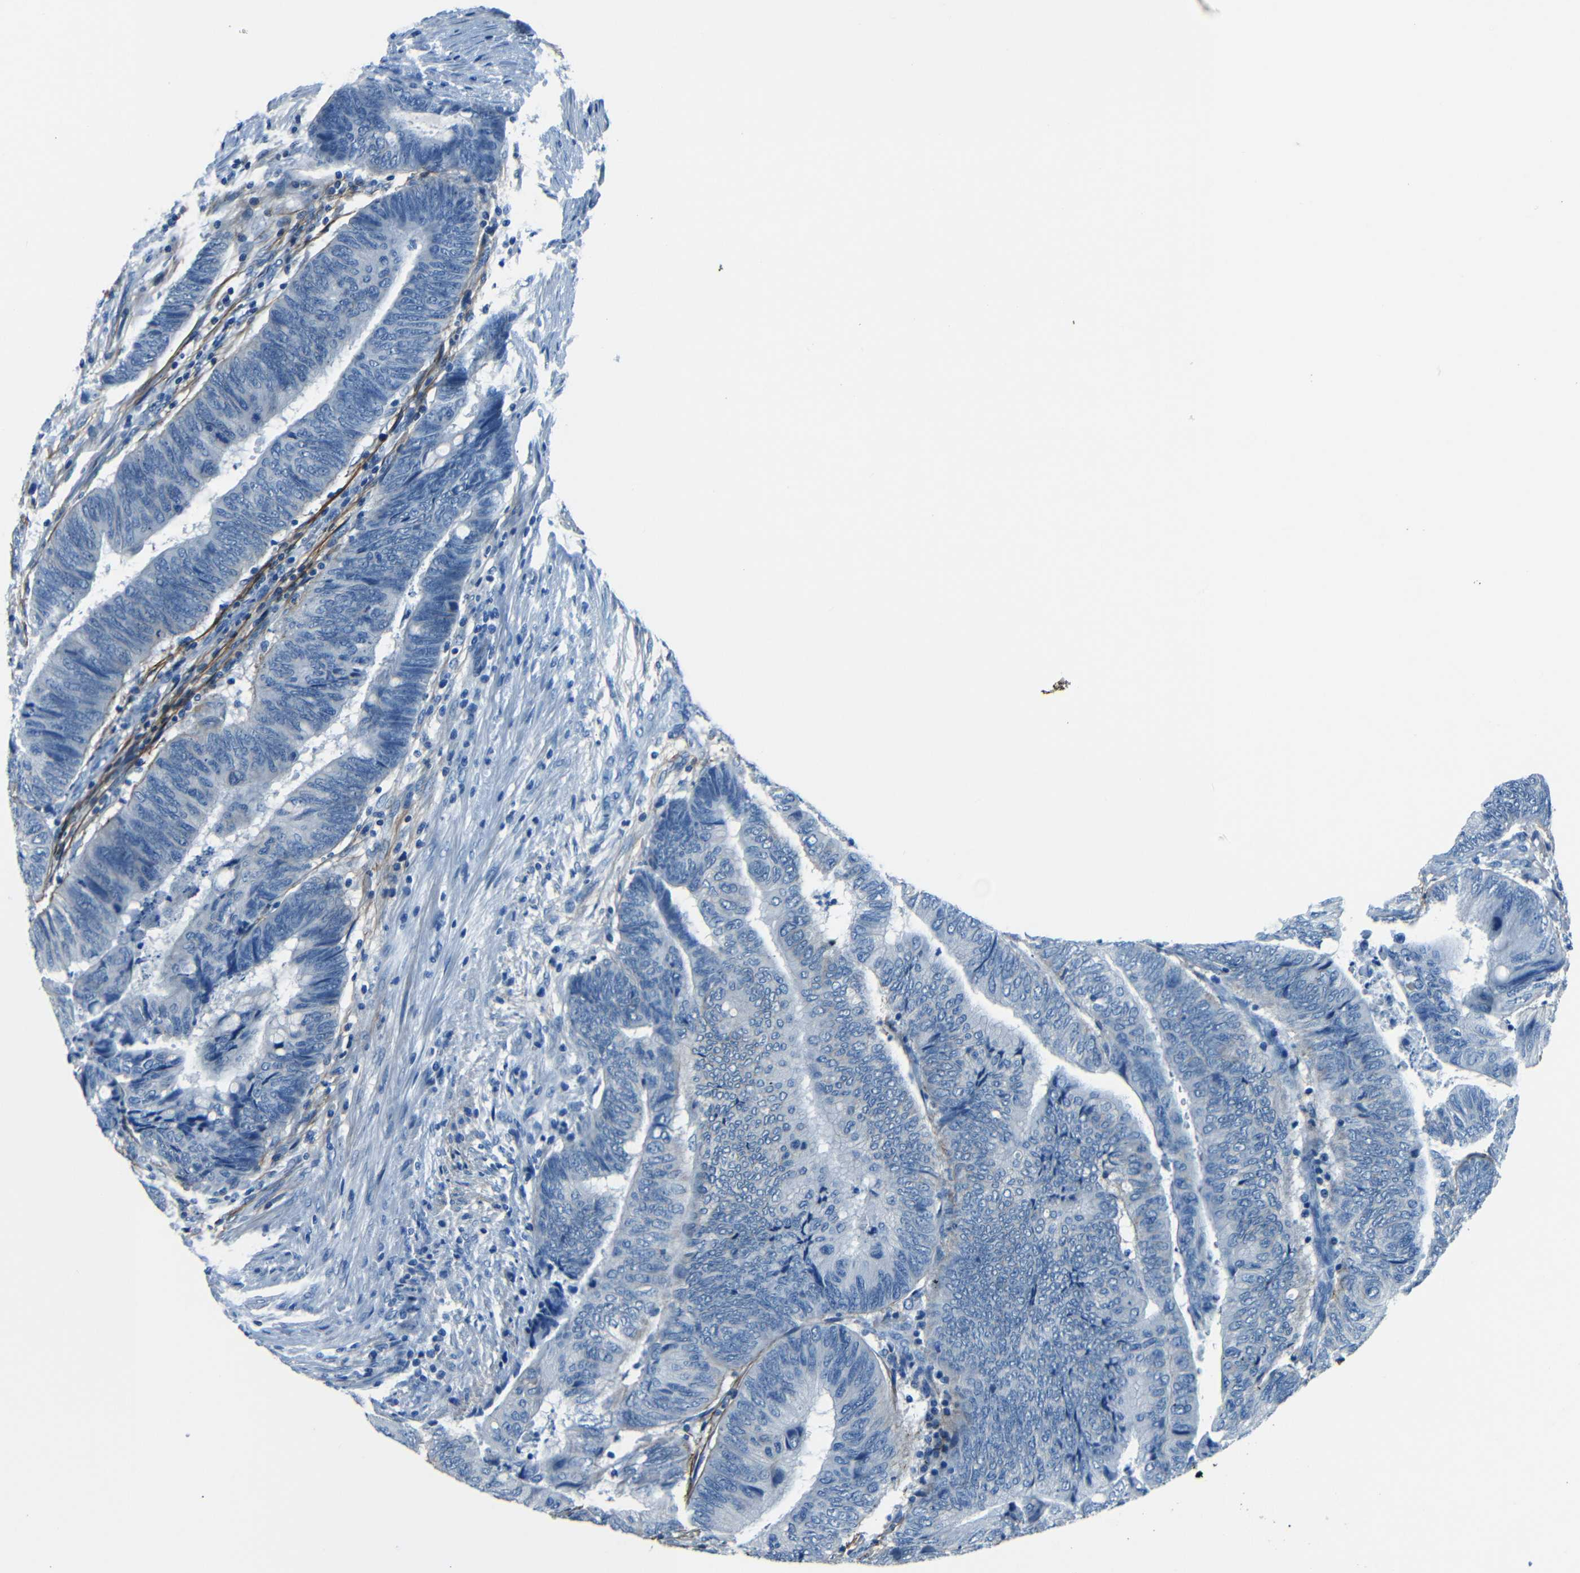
{"staining": {"intensity": "negative", "quantity": "none", "location": "none"}, "tissue": "colorectal cancer", "cell_type": "Tumor cells", "image_type": "cancer", "snomed": [{"axis": "morphology", "description": "Normal tissue, NOS"}, {"axis": "morphology", "description": "Adenocarcinoma, NOS"}, {"axis": "topography", "description": "Rectum"}, {"axis": "topography", "description": "Peripheral nerve tissue"}], "caption": "Image shows no protein staining in tumor cells of colorectal cancer (adenocarcinoma) tissue.", "gene": "FBN2", "patient": {"sex": "male", "age": 92}}